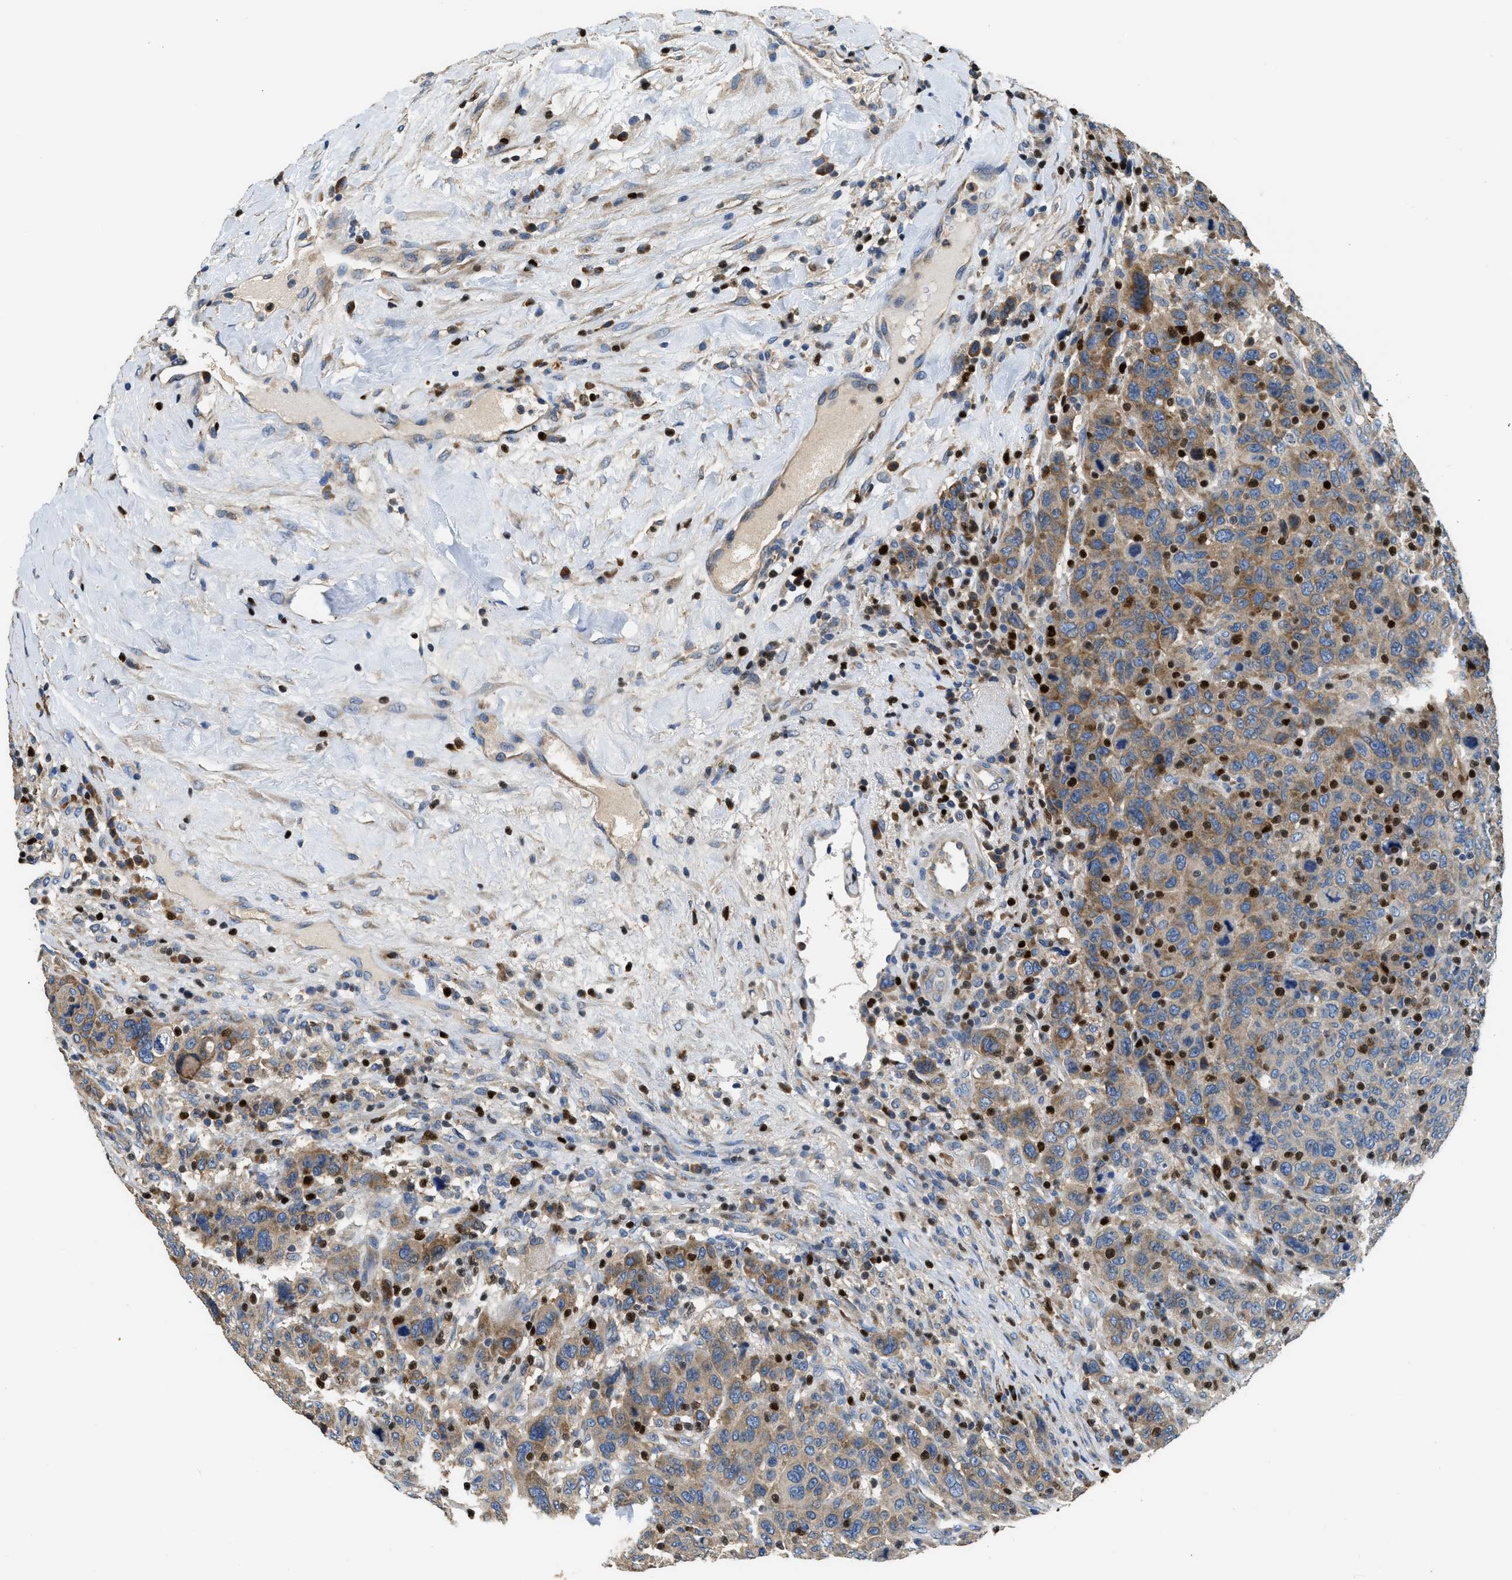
{"staining": {"intensity": "weak", "quantity": ">75%", "location": "cytoplasmic/membranous"}, "tissue": "breast cancer", "cell_type": "Tumor cells", "image_type": "cancer", "snomed": [{"axis": "morphology", "description": "Duct carcinoma"}, {"axis": "topography", "description": "Breast"}], "caption": "Immunohistochemistry of breast cancer reveals low levels of weak cytoplasmic/membranous staining in about >75% of tumor cells. The protein is stained brown, and the nuclei are stained in blue (DAB IHC with brightfield microscopy, high magnification).", "gene": "TOX", "patient": {"sex": "female", "age": 37}}